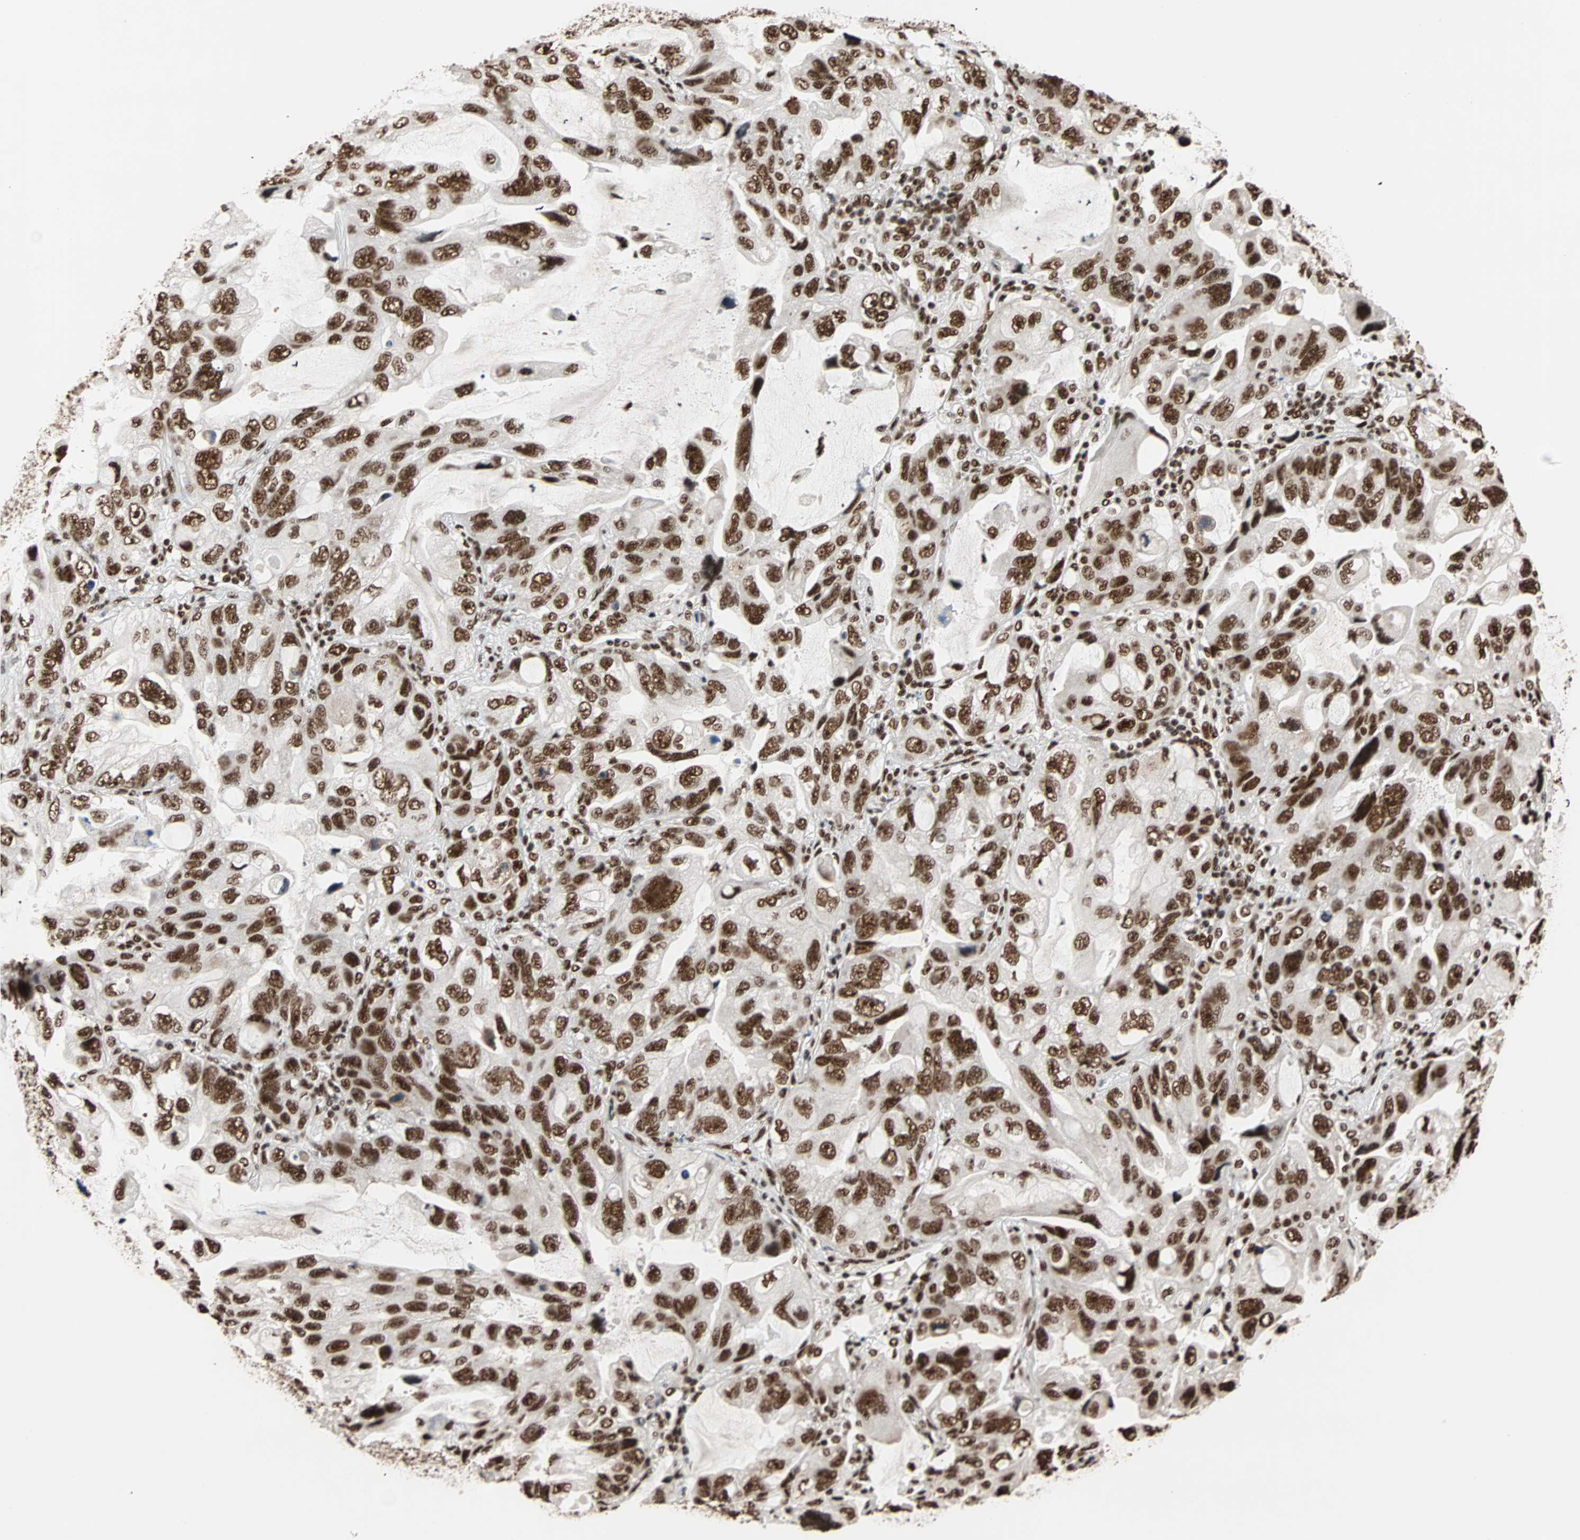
{"staining": {"intensity": "strong", "quantity": ">75%", "location": "nuclear"}, "tissue": "lung cancer", "cell_type": "Tumor cells", "image_type": "cancer", "snomed": [{"axis": "morphology", "description": "Squamous cell carcinoma, NOS"}, {"axis": "topography", "description": "Lung"}], "caption": "The immunohistochemical stain highlights strong nuclear staining in tumor cells of lung squamous cell carcinoma tissue.", "gene": "ILF2", "patient": {"sex": "female", "age": 73}}